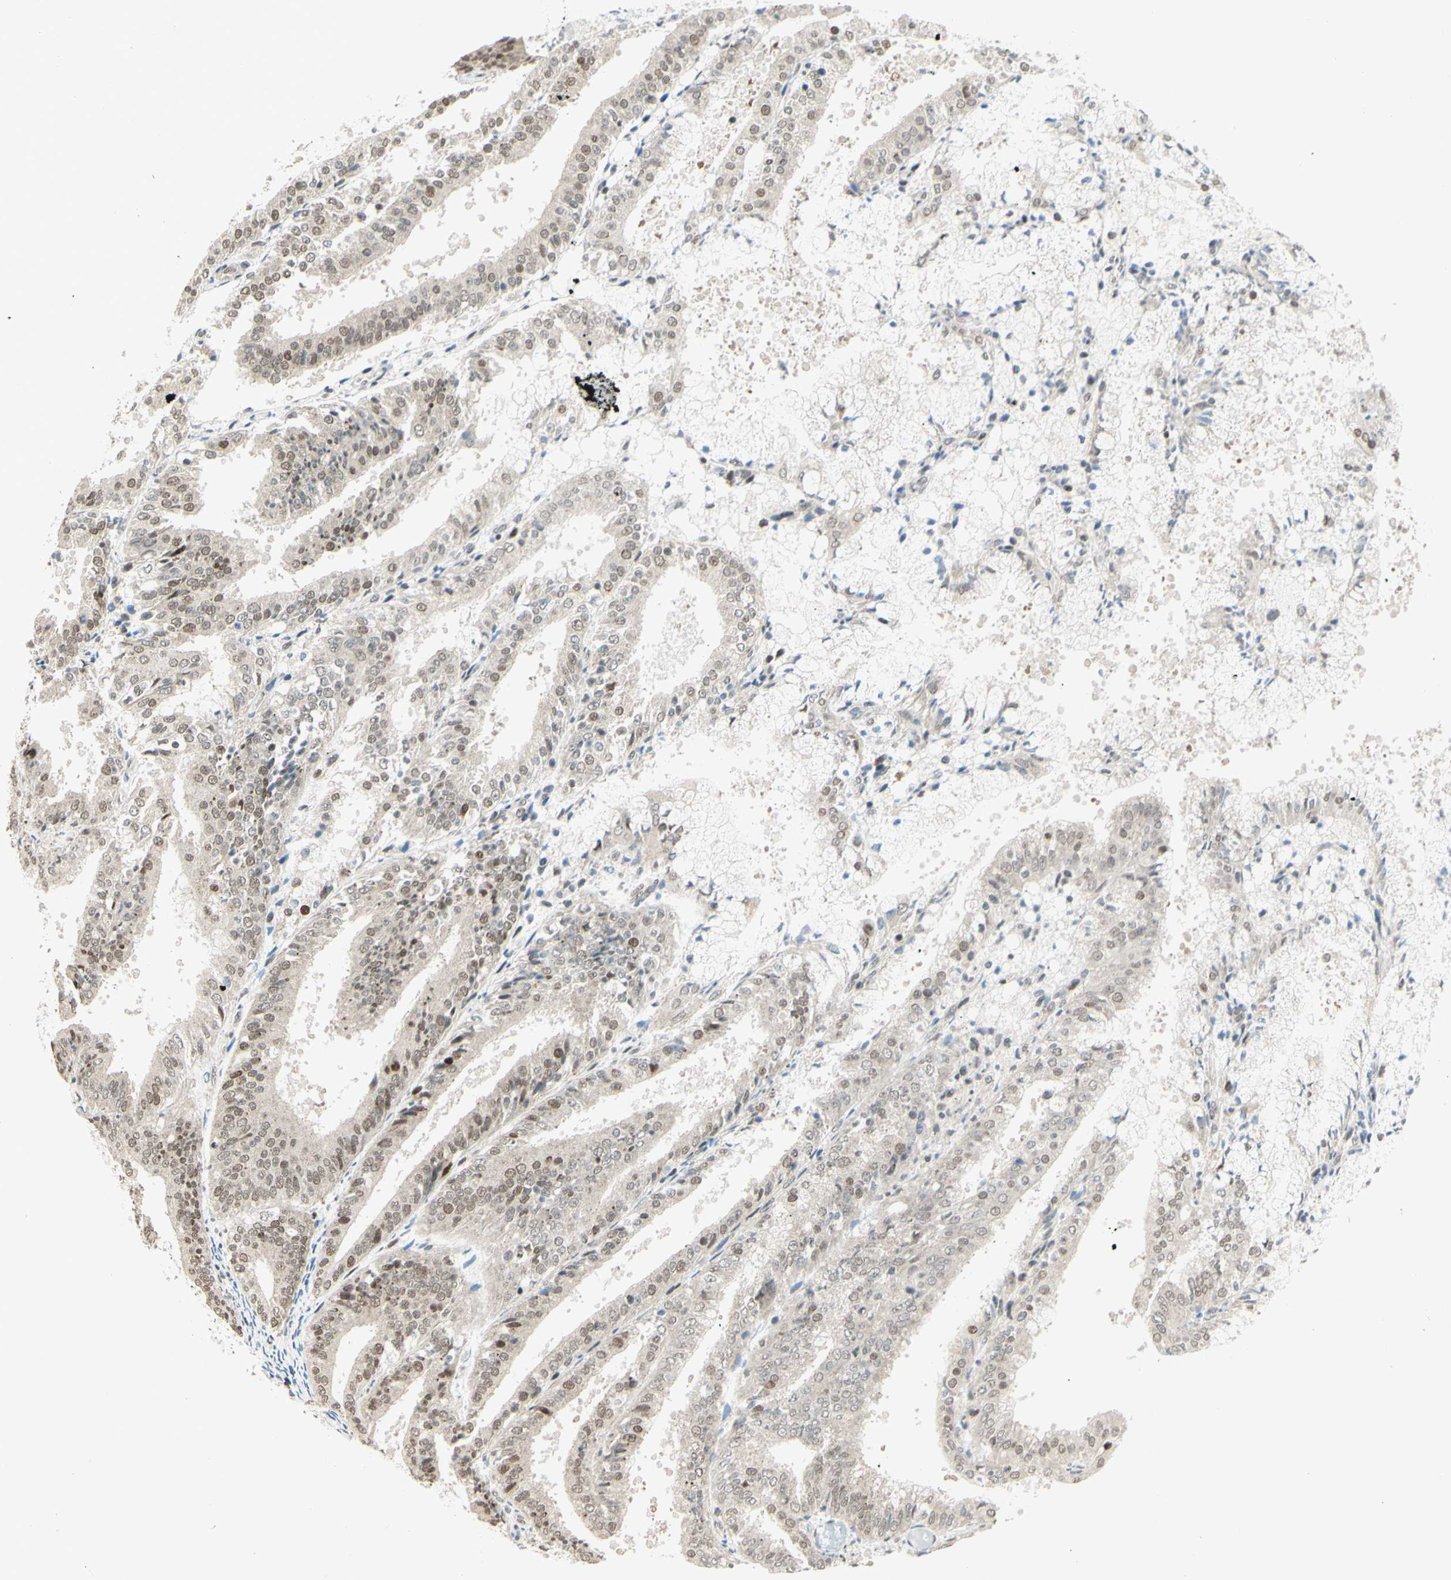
{"staining": {"intensity": "weak", "quantity": ">75%", "location": "cytoplasmic/membranous"}, "tissue": "endometrial cancer", "cell_type": "Tumor cells", "image_type": "cancer", "snomed": [{"axis": "morphology", "description": "Adenocarcinoma, NOS"}, {"axis": "topography", "description": "Endometrium"}], "caption": "This is an image of immunohistochemistry staining of endometrial cancer (adenocarcinoma), which shows weak expression in the cytoplasmic/membranous of tumor cells.", "gene": "BRMS1", "patient": {"sex": "female", "age": 63}}